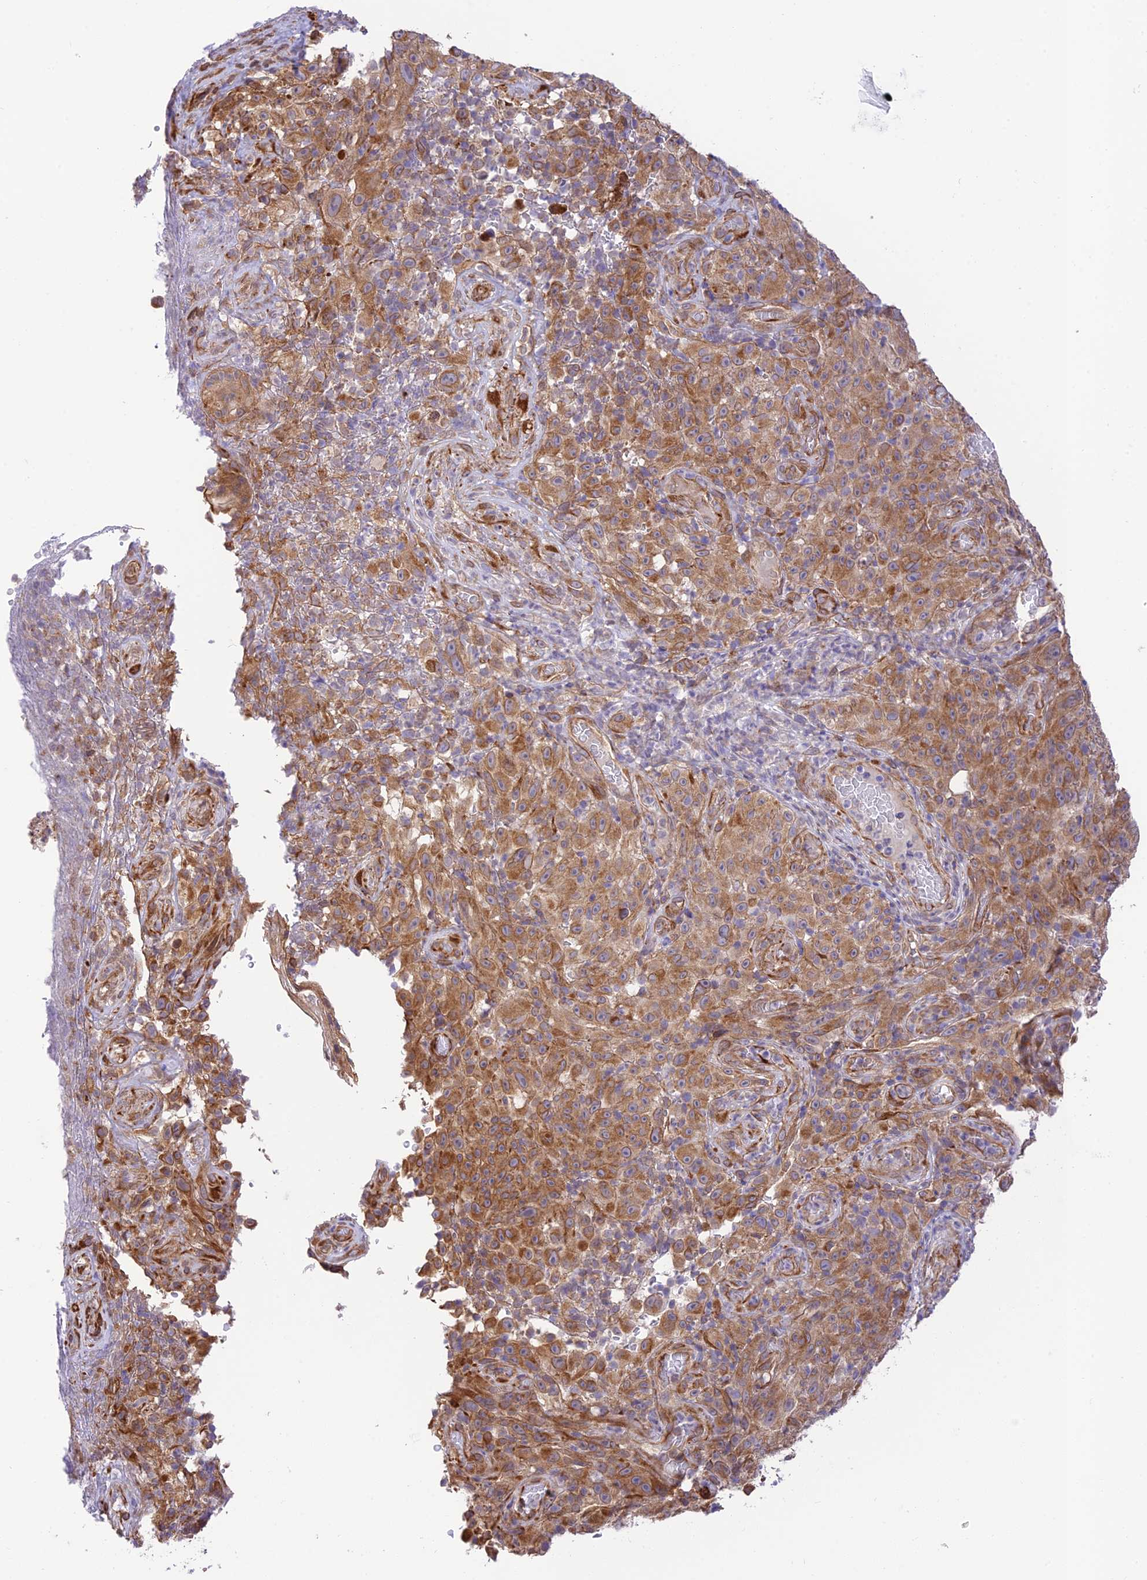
{"staining": {"intensity": "moderate", "quantity": ">75%", "location": "cytoplasmic/membranous"}, "tissue": "melanoma", "cell_type": "Tumor cells", "image_type": "cancer", "snomed": [{"axis": "morphology", "description": "Malignant melanoma, NOS"}, {"axis": "topography", "description": "Skin"}], "caption": "A photomicrograph of melanoma stained for a protein shows moderate cytoplasmic/membranous brown staining in tumor cells.", "gene": "EXOC3L4", "patient": {"sex": "female", "age": 82}}